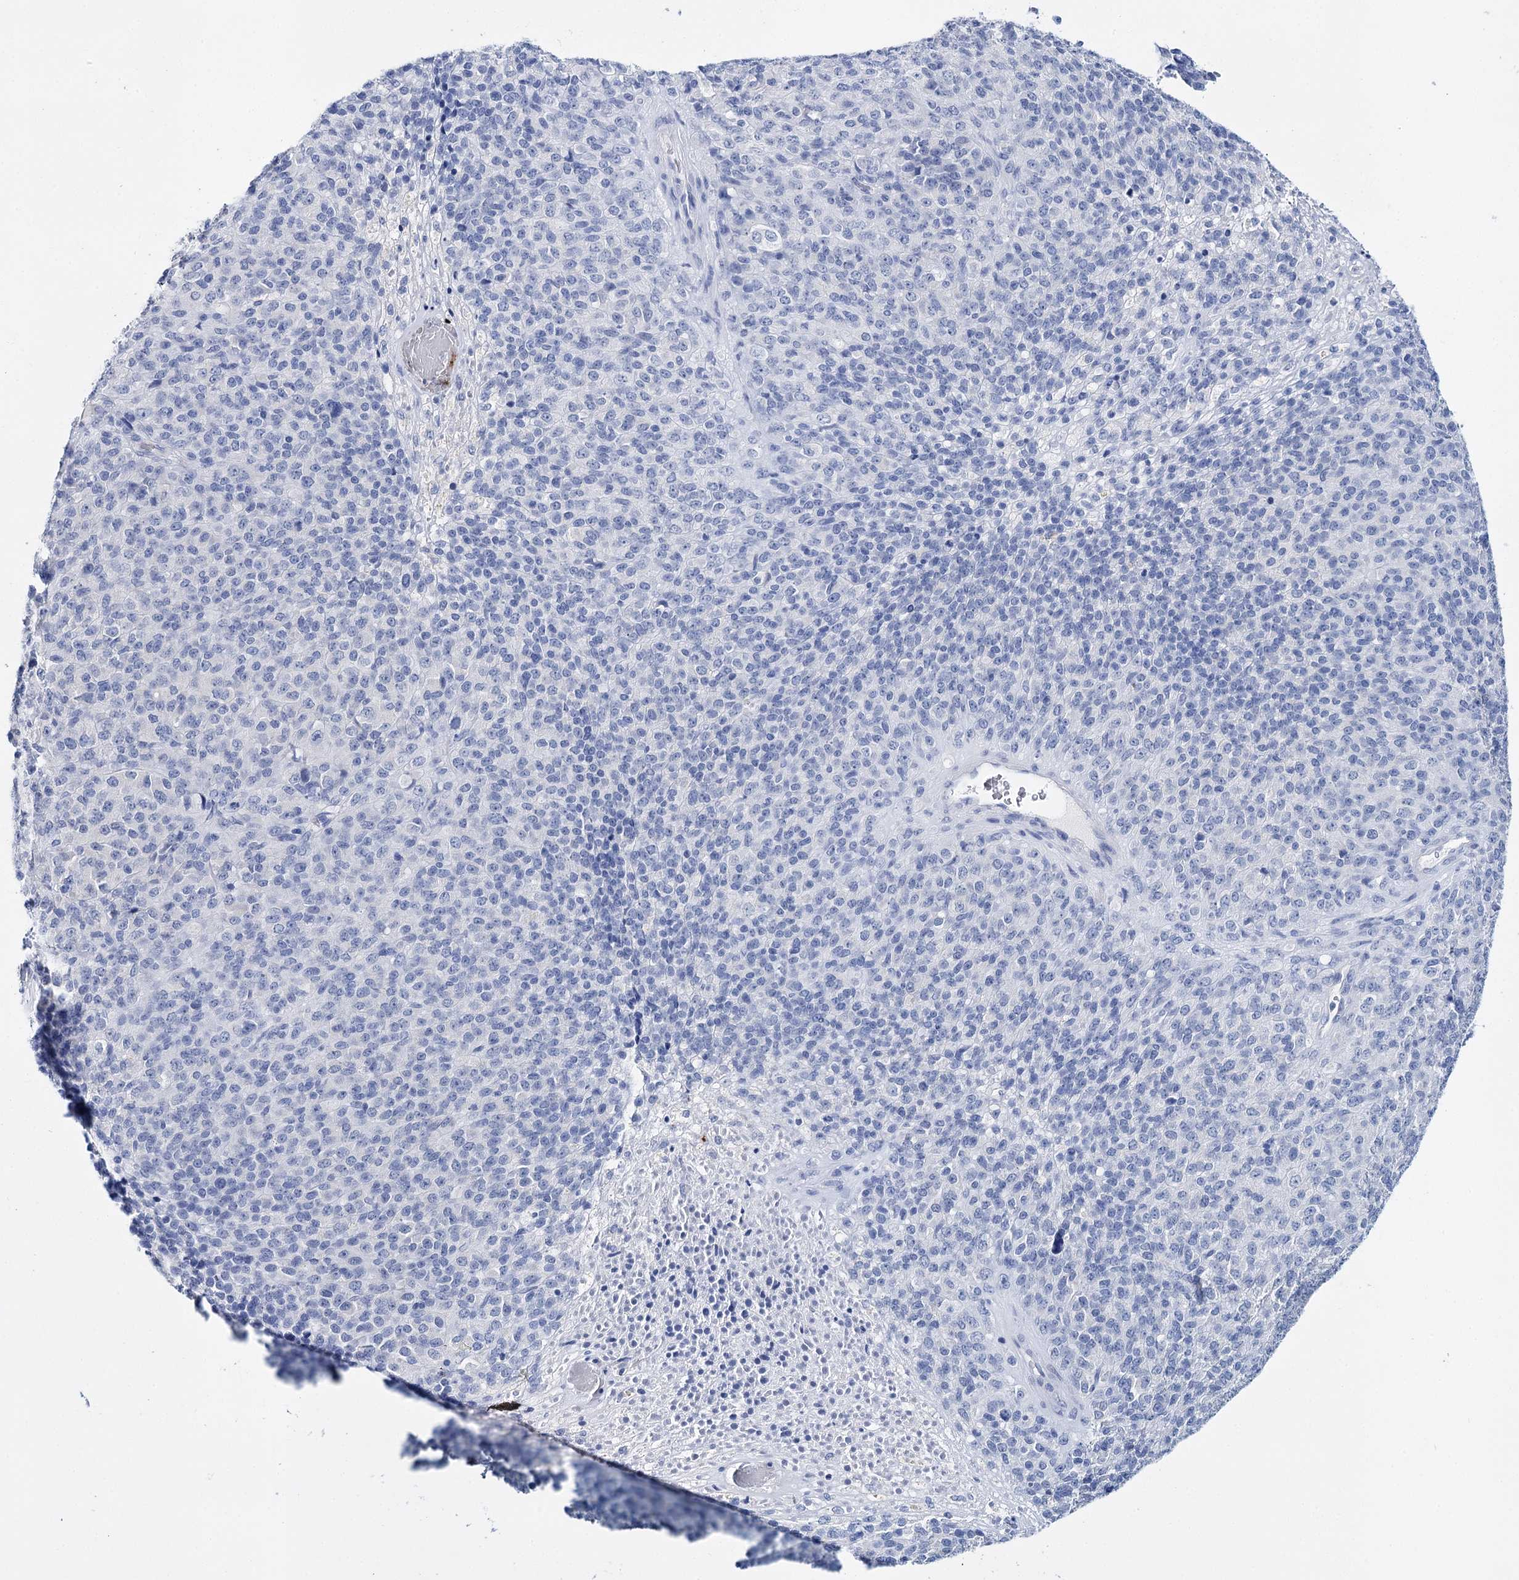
{"staining": {"intensity": "negative", "quantity": "none", "location": "none"}, "tissue": "melanoma", "cell_type": "Tumor cells", "image_type": "cancer", "snomed": [{"axis": "morphology", "description": "Malignant melanoma, Metastatic site"}, {"axis": "topography", "description": "Brain"}], "caption": "High magnification brightfield microscopy of melanoma stained with DAB (3,3'-diaminobenzidine) (brown) and counterstained with hematoxylin (blue): tumor cells show no significant expression. (Brightfield microscopy of DAB immunohistochemistry (IHC) at high magnification).", "gene": "CEACAM8", "patient": {"sex": "female", "age": 56}}